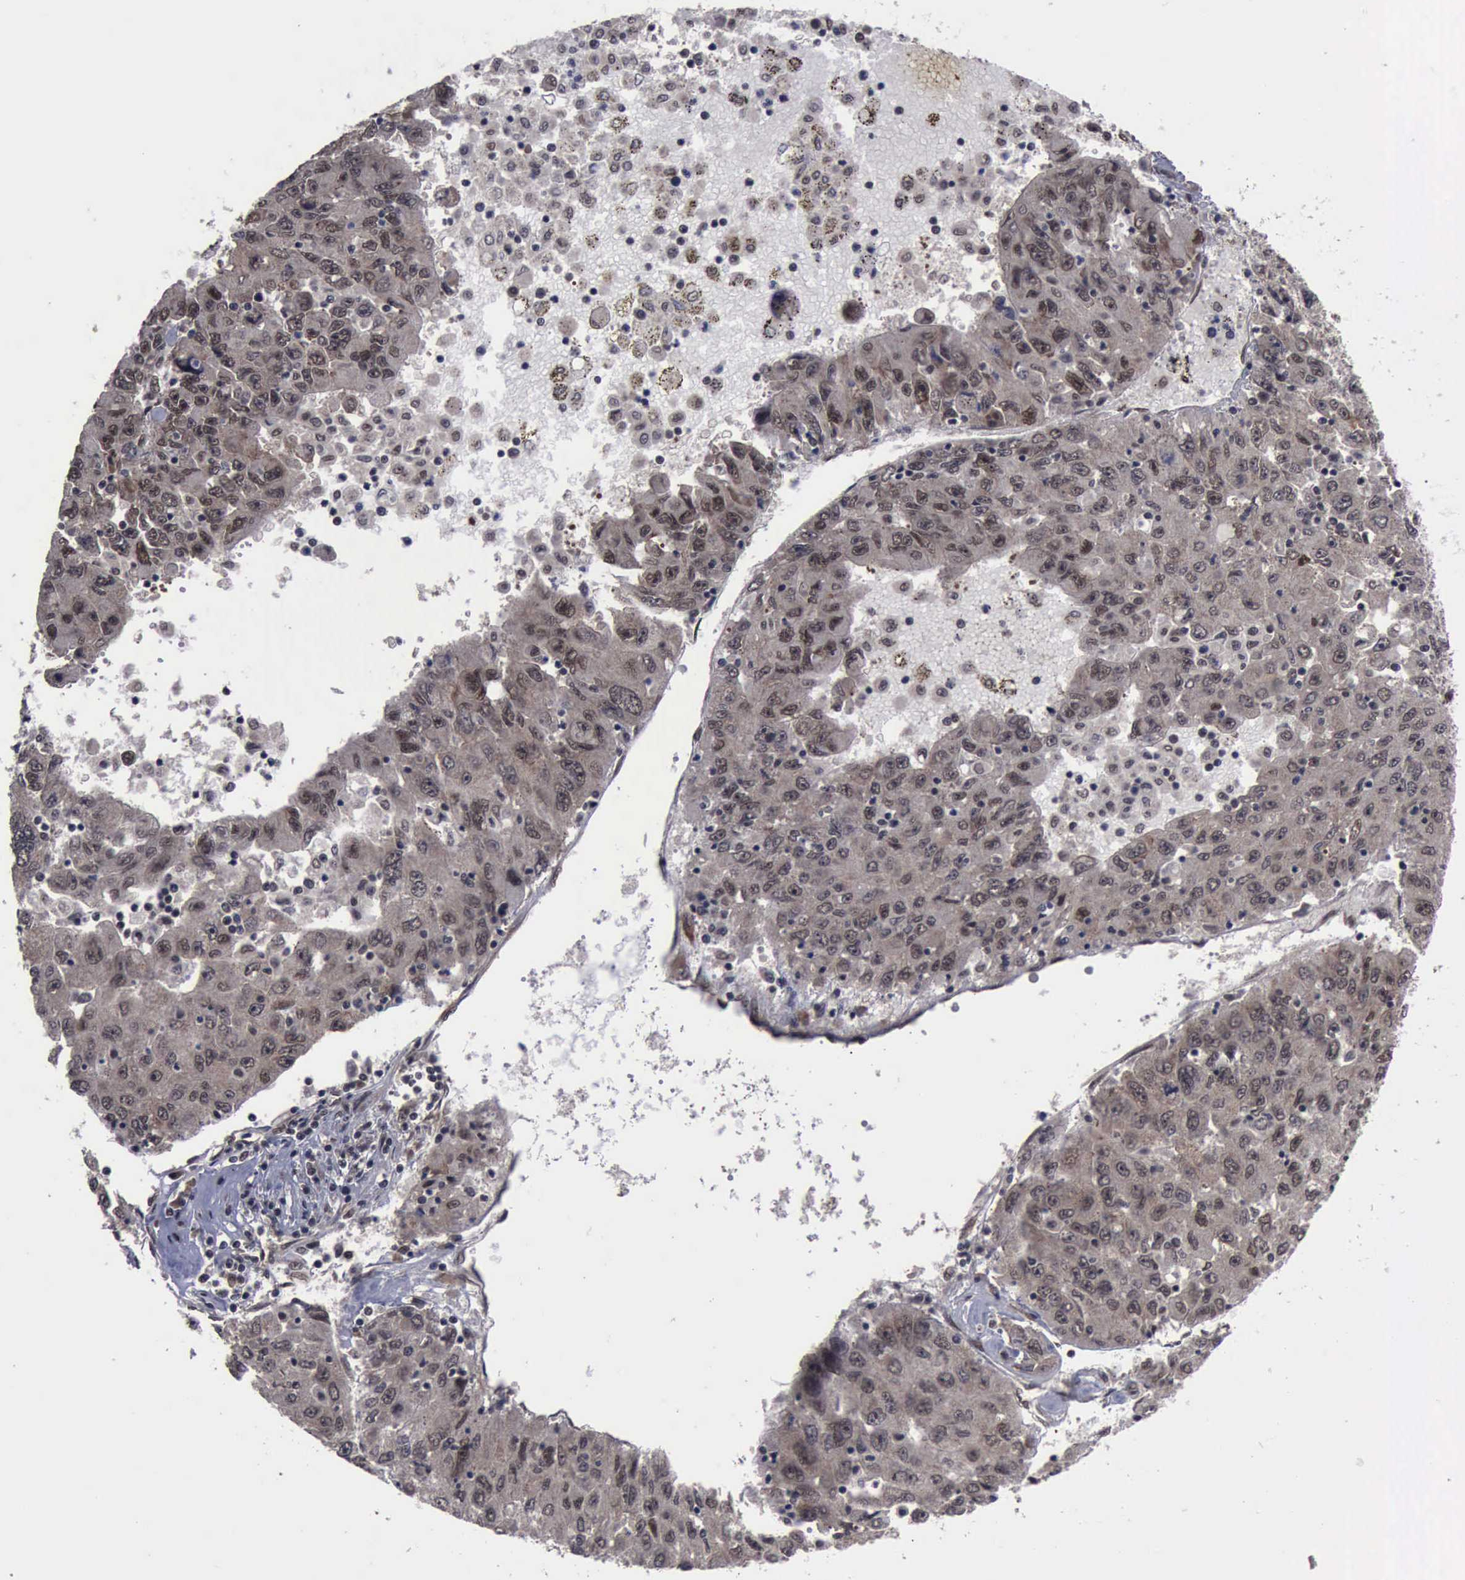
{"staining": {"intensity": "weak", "quantity": "25%-75%", "location": "cytoplasmic/membranous,nuclear"}, "tissue": "liver cancer", "cell_type": "Tumor cells", "image_type": "cancer", "snomed": [{"axis": "morphology", "description": "Carcinoma, Hepatocellular, NOS"}, {"axis": "topography", "description": "Liver"}], "caption": "IHC of human liver cancer displays low levels of weak cytoplasmic/membranous and nuclear staining in approximately 25%-75% of tumor cells.", "gene": "RTCB", "patient": {"sex": "male", "age": 49}}